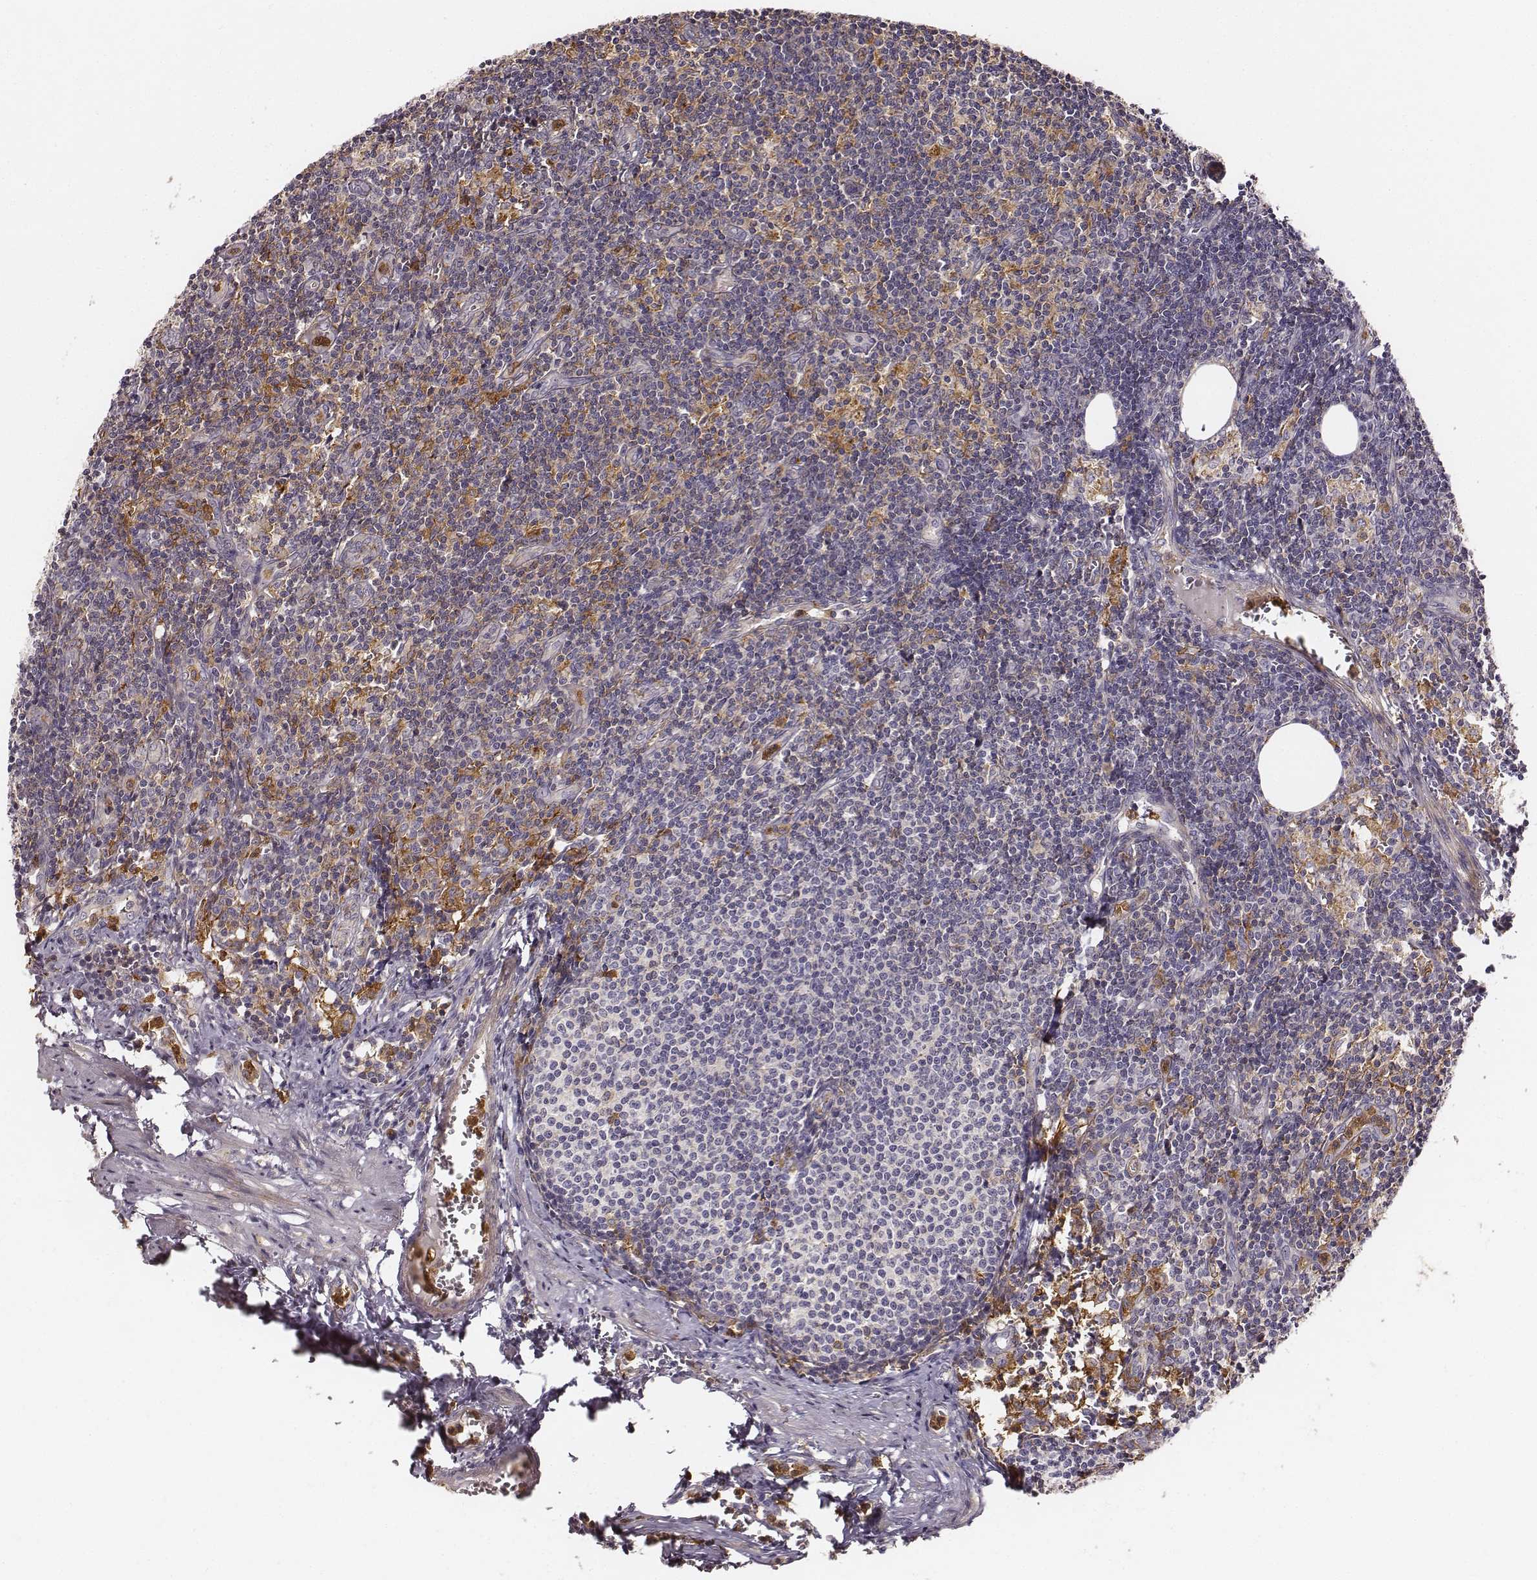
{"staining": {"intensity": "negative", "quantity": "none", "location": "none"}, "tissue": "lymph node", "cell_type": "Germinal center cells", "image_type": "normal", "snomed": [{"axis": "morphology", "description": "Normal tissue, NOS"}, {"axis": "topography", "description": "Lymph node"}], "caption": "The image reveals no significant expression in germinal center cells of lymph node. The staining is performed using DAB (3,3'-diaminobenzidine) brown chromogen with nuclei counter-stained in using hematoxylin.", "gene": "ZYX", "patient": {"sex": "female", "age": 50}}